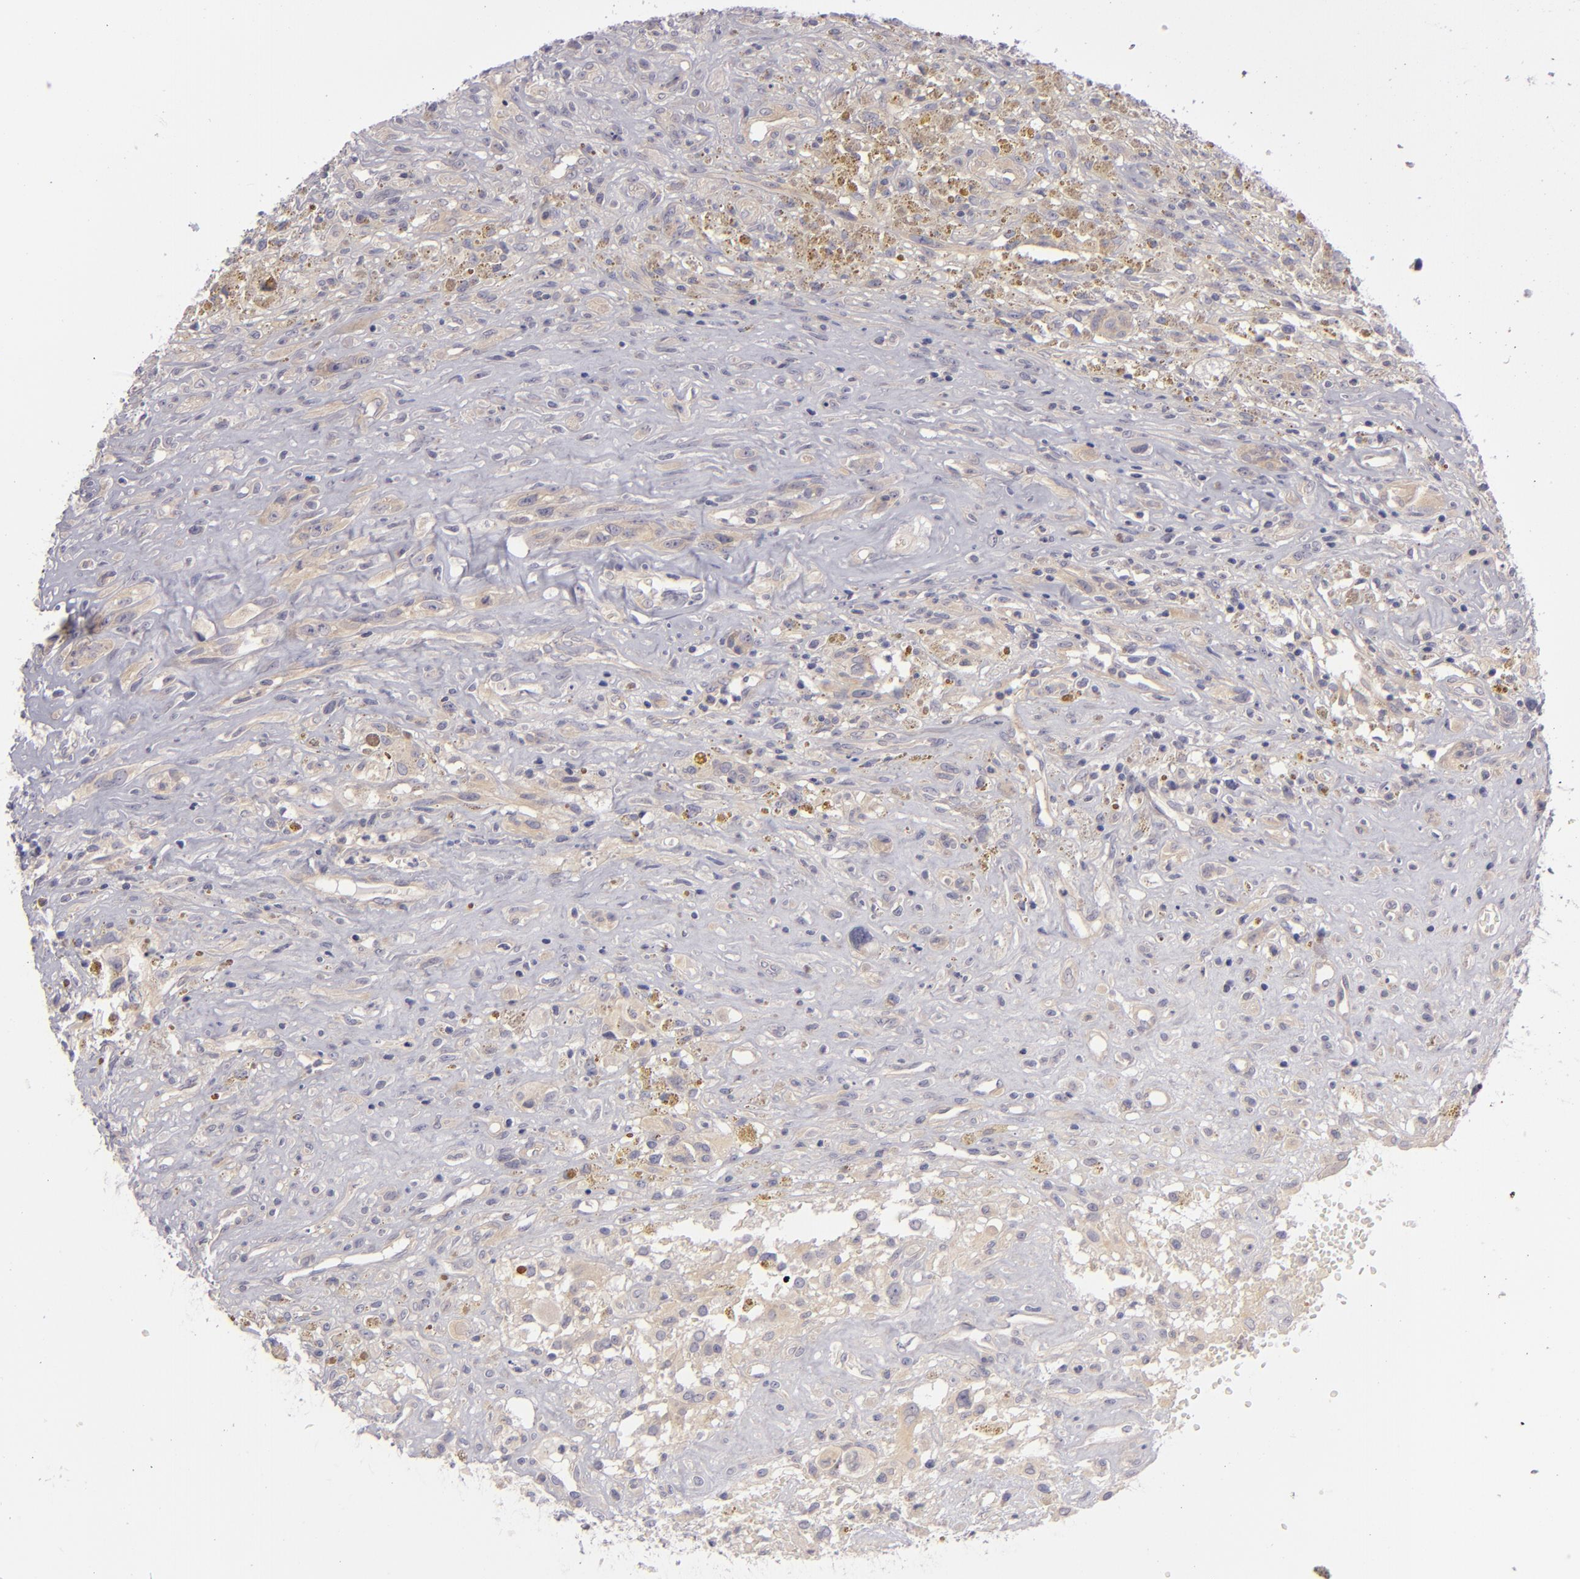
{"staining": {"intensity": "weak", "quantity": "<25%", "location": "cytoplasmic/membranous"}, "tissue": "glioma", "cell_type": "Tumor cells", "image_type": "cancer", "snomed": [{"axis": "morphology", "description": "Glioma, malignant, High grade"}, {"axis": "topography", "description": "Brain"}], "caption": "An immunohistochemistry (IHC) micrograph of glioma is shown. There is no staining in tumor cells of glioma.", "gene": "CD83", "patient": {"sex": "male", "age": 66}}